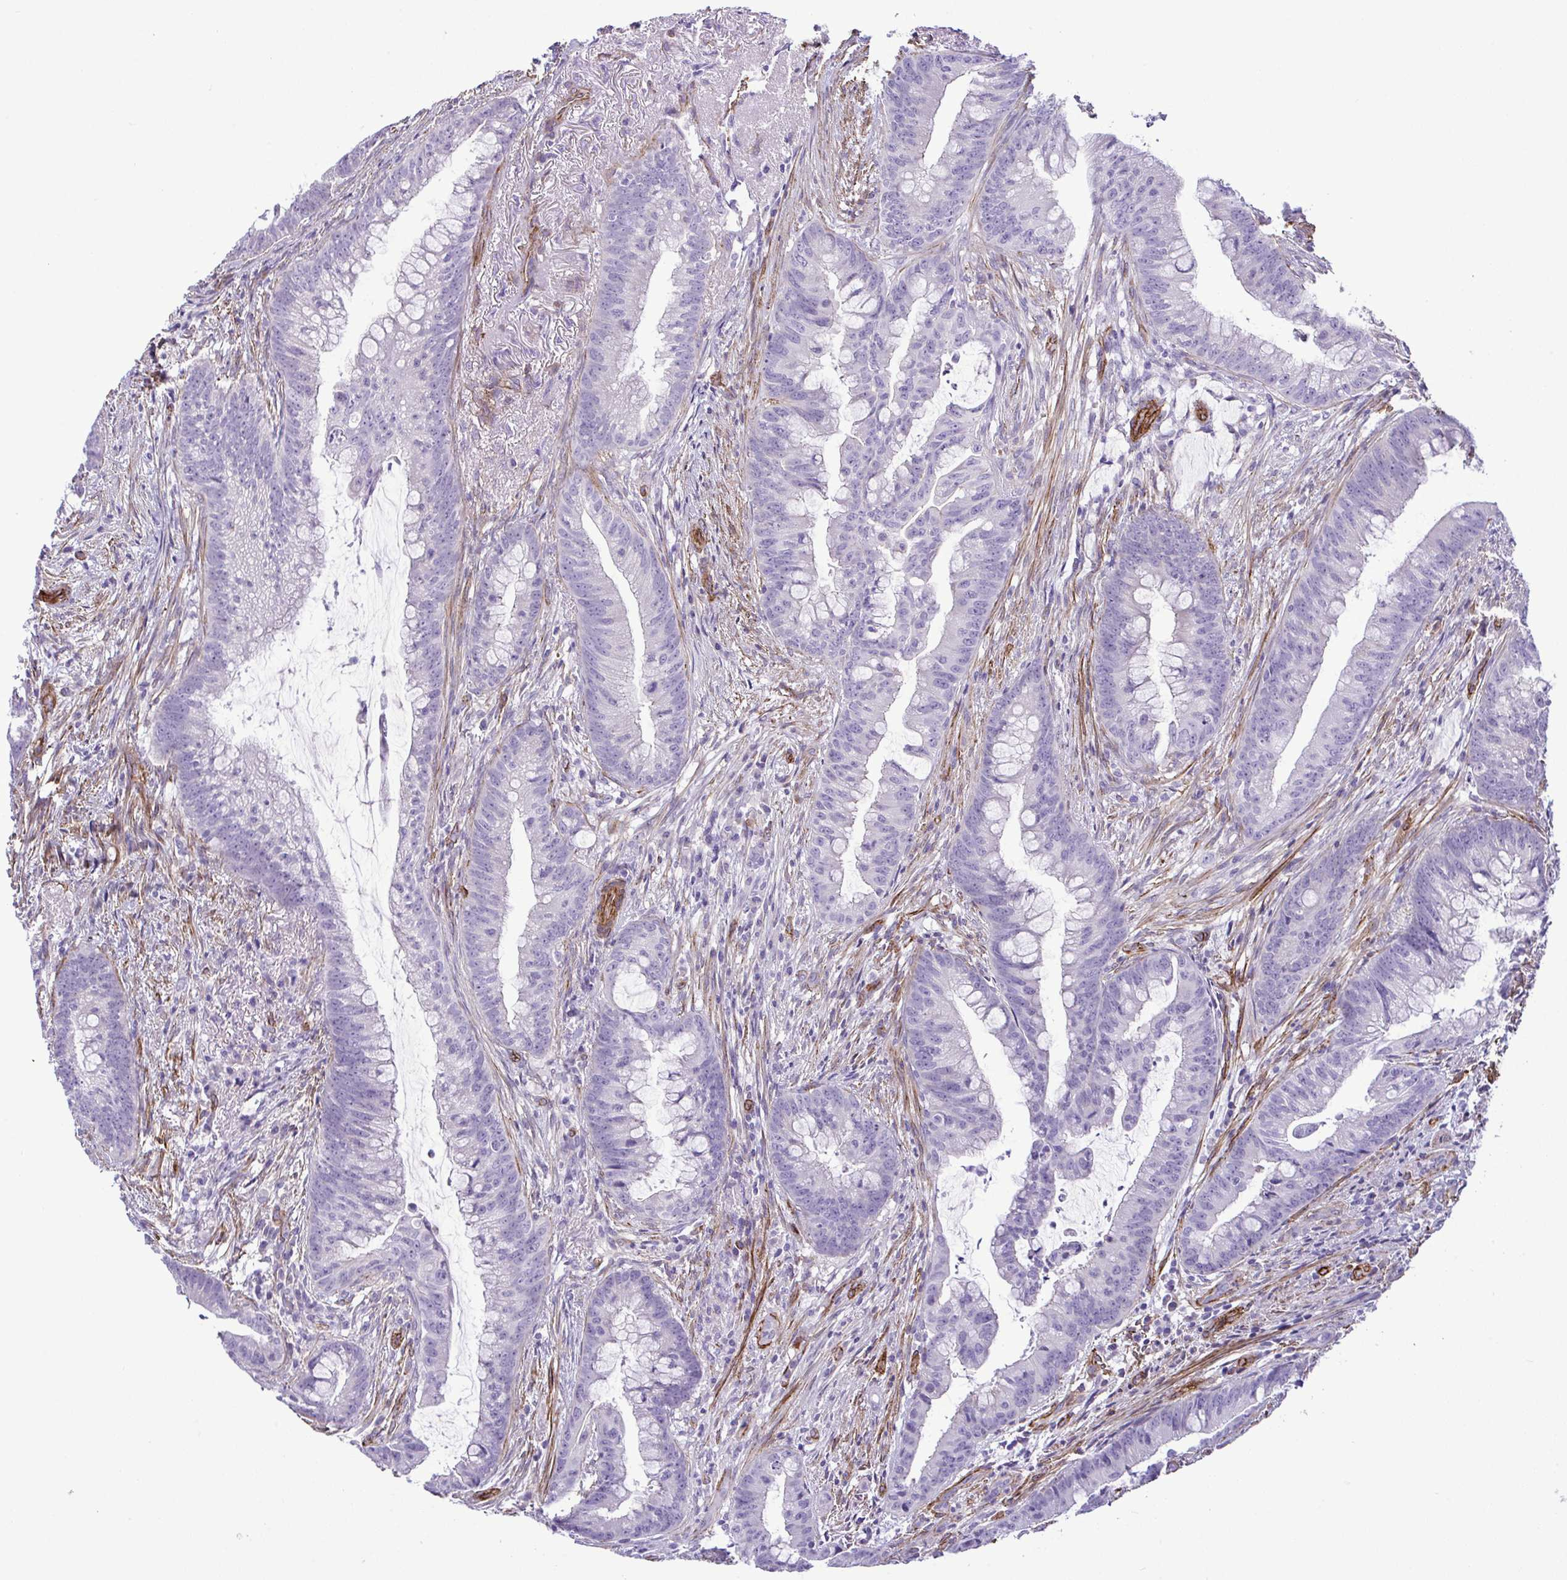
{"staining": {"intensity": "negative", "quantity": "none", "location": "none"}, "tissue": "colorectal cancer", "cell_type": "Tumor cells", "image_type": "cancer", "snomed": [{"axis": "morphology", "description": "Adenocarcinoma, NOS"}, {"axis": "topography", "description": "Colon"}], "caption": "This is a histopathology image of immunohistochemistry (IHC) staining of adenocarcinoma (colorectal), which shows no positivity in tumor cells. The staining is performed using DAB (3,3'-diaminobenzidine) brown chromogen with nuclei counter-stained in using hematoxylin.", "gene": "SYNPO2L", "patient": {"sex": "male", "age": 62}}